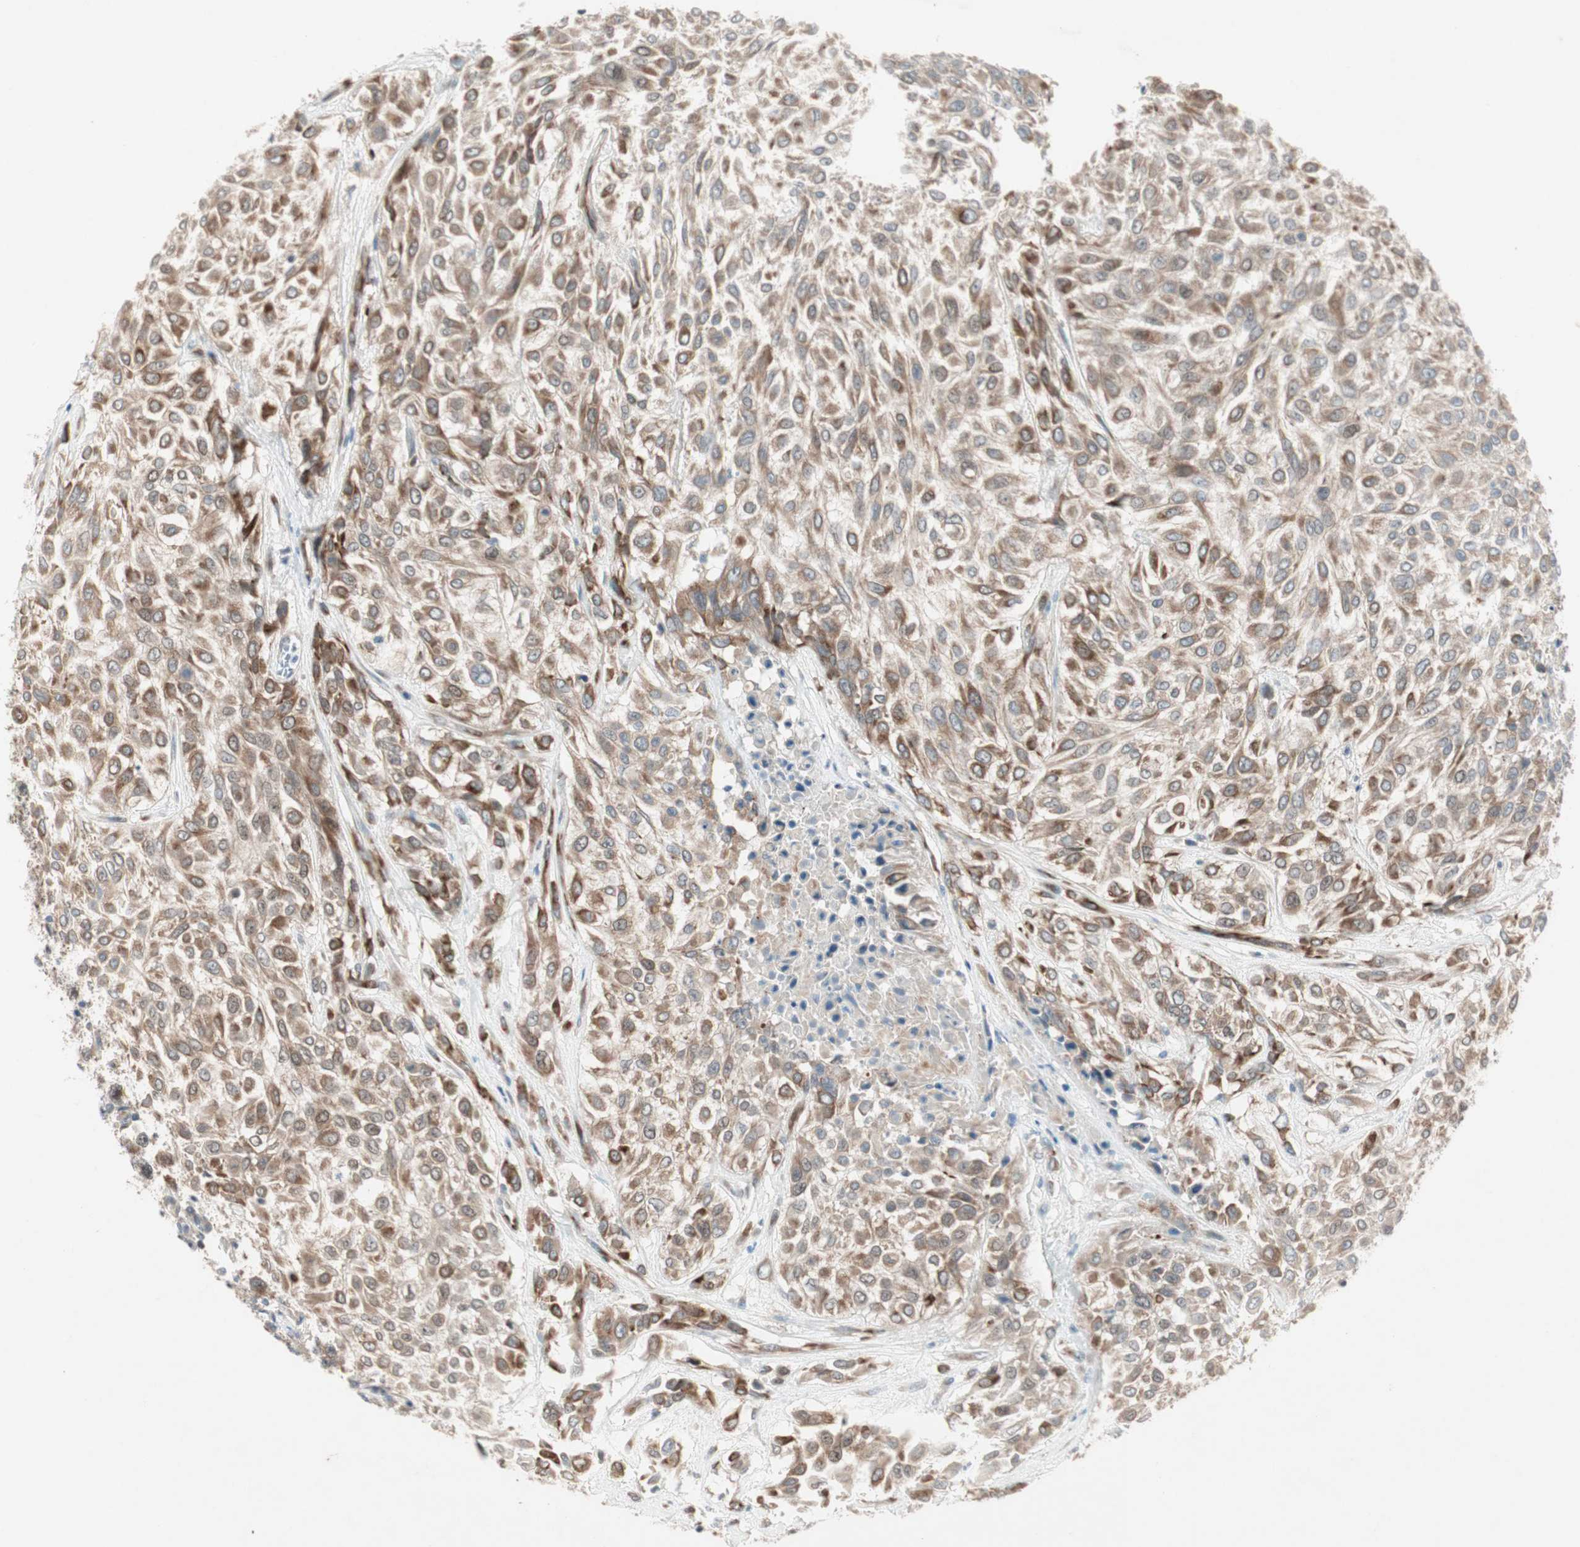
{"staining": {"intensity": "moderate", "quantity": ">75%", "location": "cytoplasmic/membranous"}, "tissue": "urothelial cancer", "cell_type": "Tumor cells", "image_type": "cancer", "snomed": [{"axis": "morphology", "description": "Urothelial carcinoma, High grade"}, {"axis": "topography", "description": "Urinary bladder"}], "caption": "Immunohistochemistry (DAB) staining of human urothelial carcinoma (high-grade) shows moderate cytoplasmic/membranous protein positivity in about >75% of tumor cells.", "gene": "ZNF37A", "patient": {"sex": "male", "age": 57}}